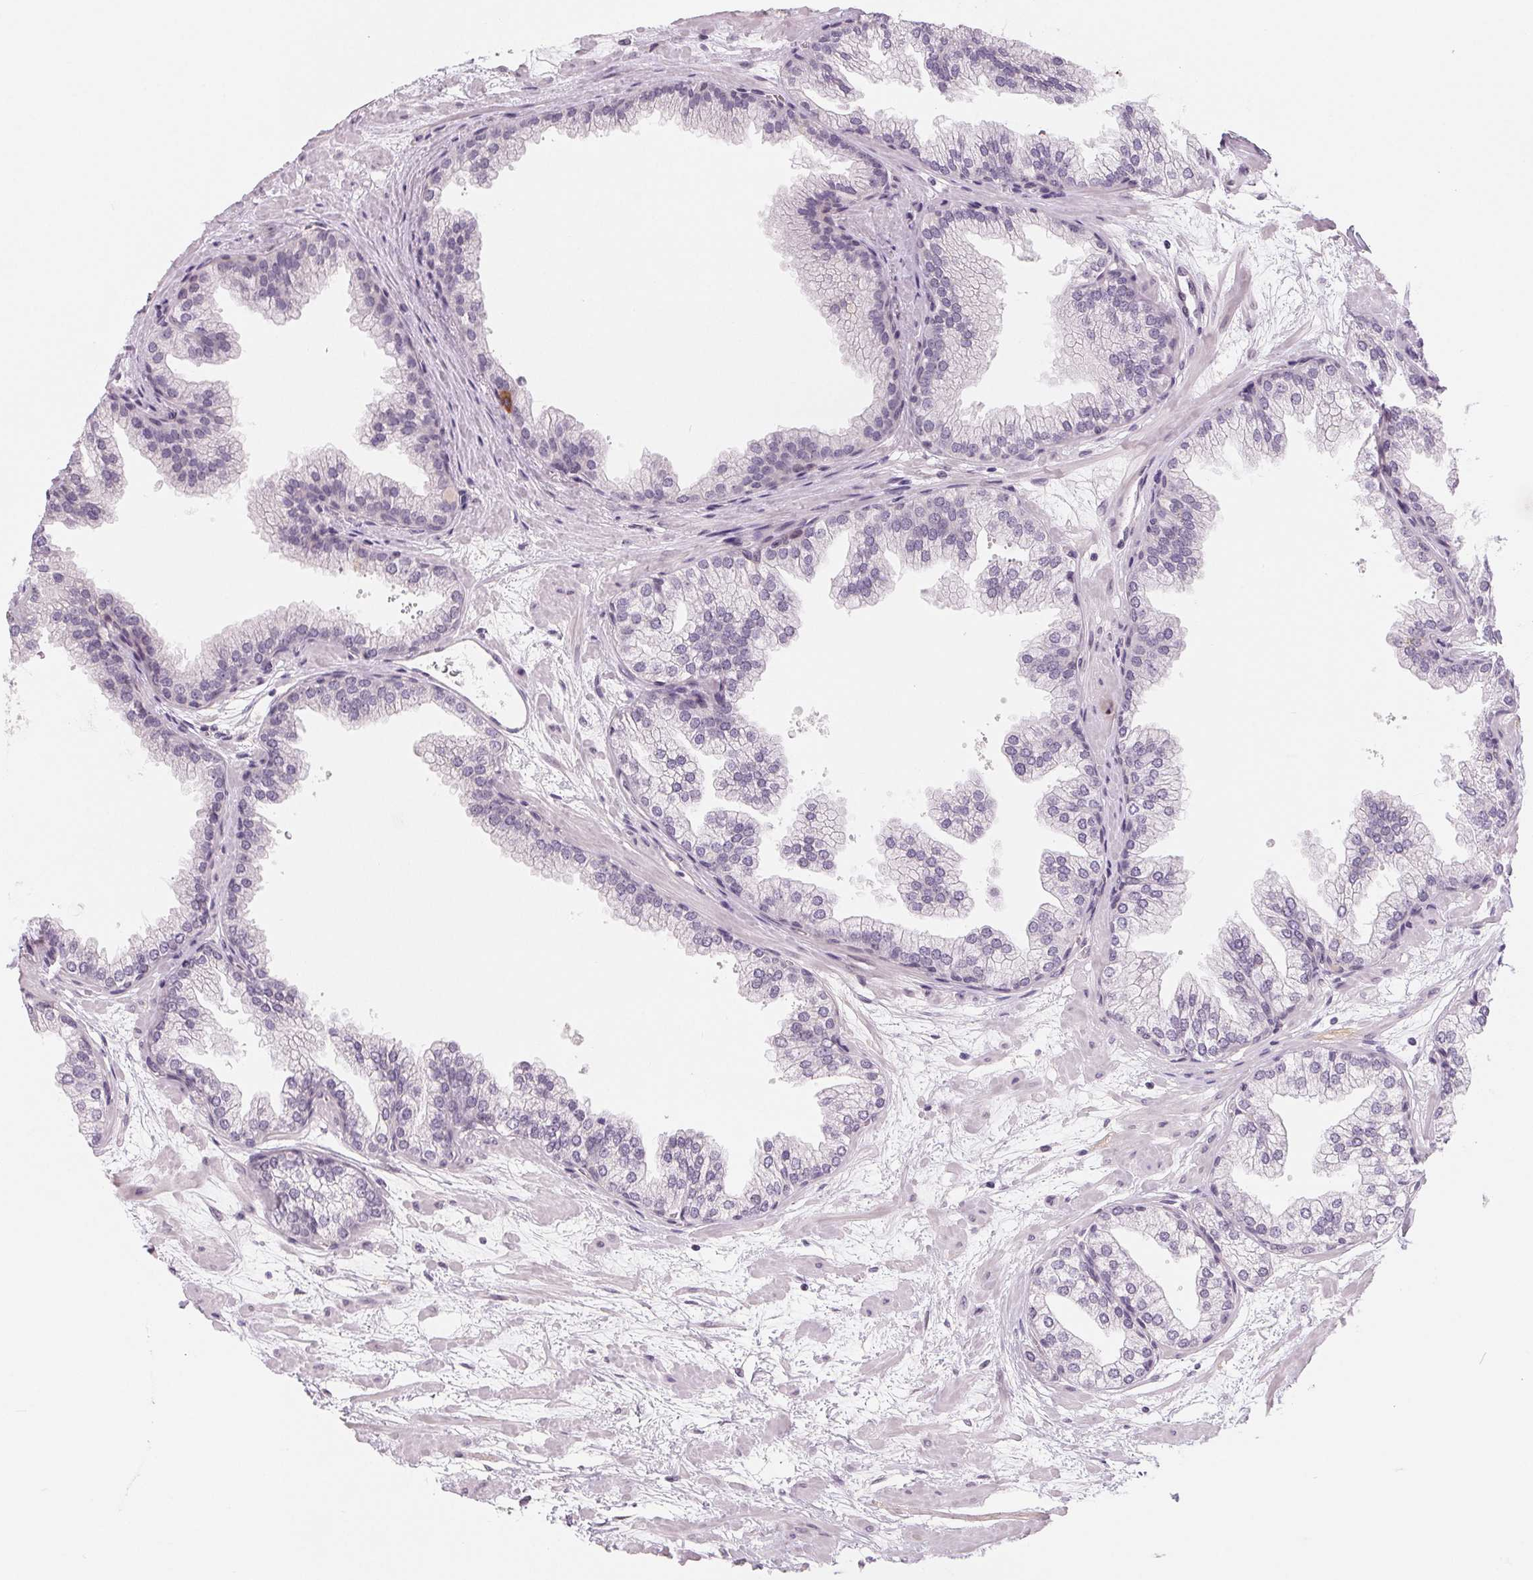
{"staining": {"intensity": "negative", "quantity": "none", "location": "none"}, "tissue": "prostate", "cell_type": "Glandular cells", "image_type": "normal", "snomed": [{"axis": "morphology", "description": "Normal tissue, NOS"}, {"axis": "topography", "description": "Prostate"}], "caption": "IHC photomicrograph of unremarkable prostate stained for a protein (brown), which reveals no staining in glandular cells.", "gene": "CFC1B", "patient": {"sex": "male", "age": 37}}